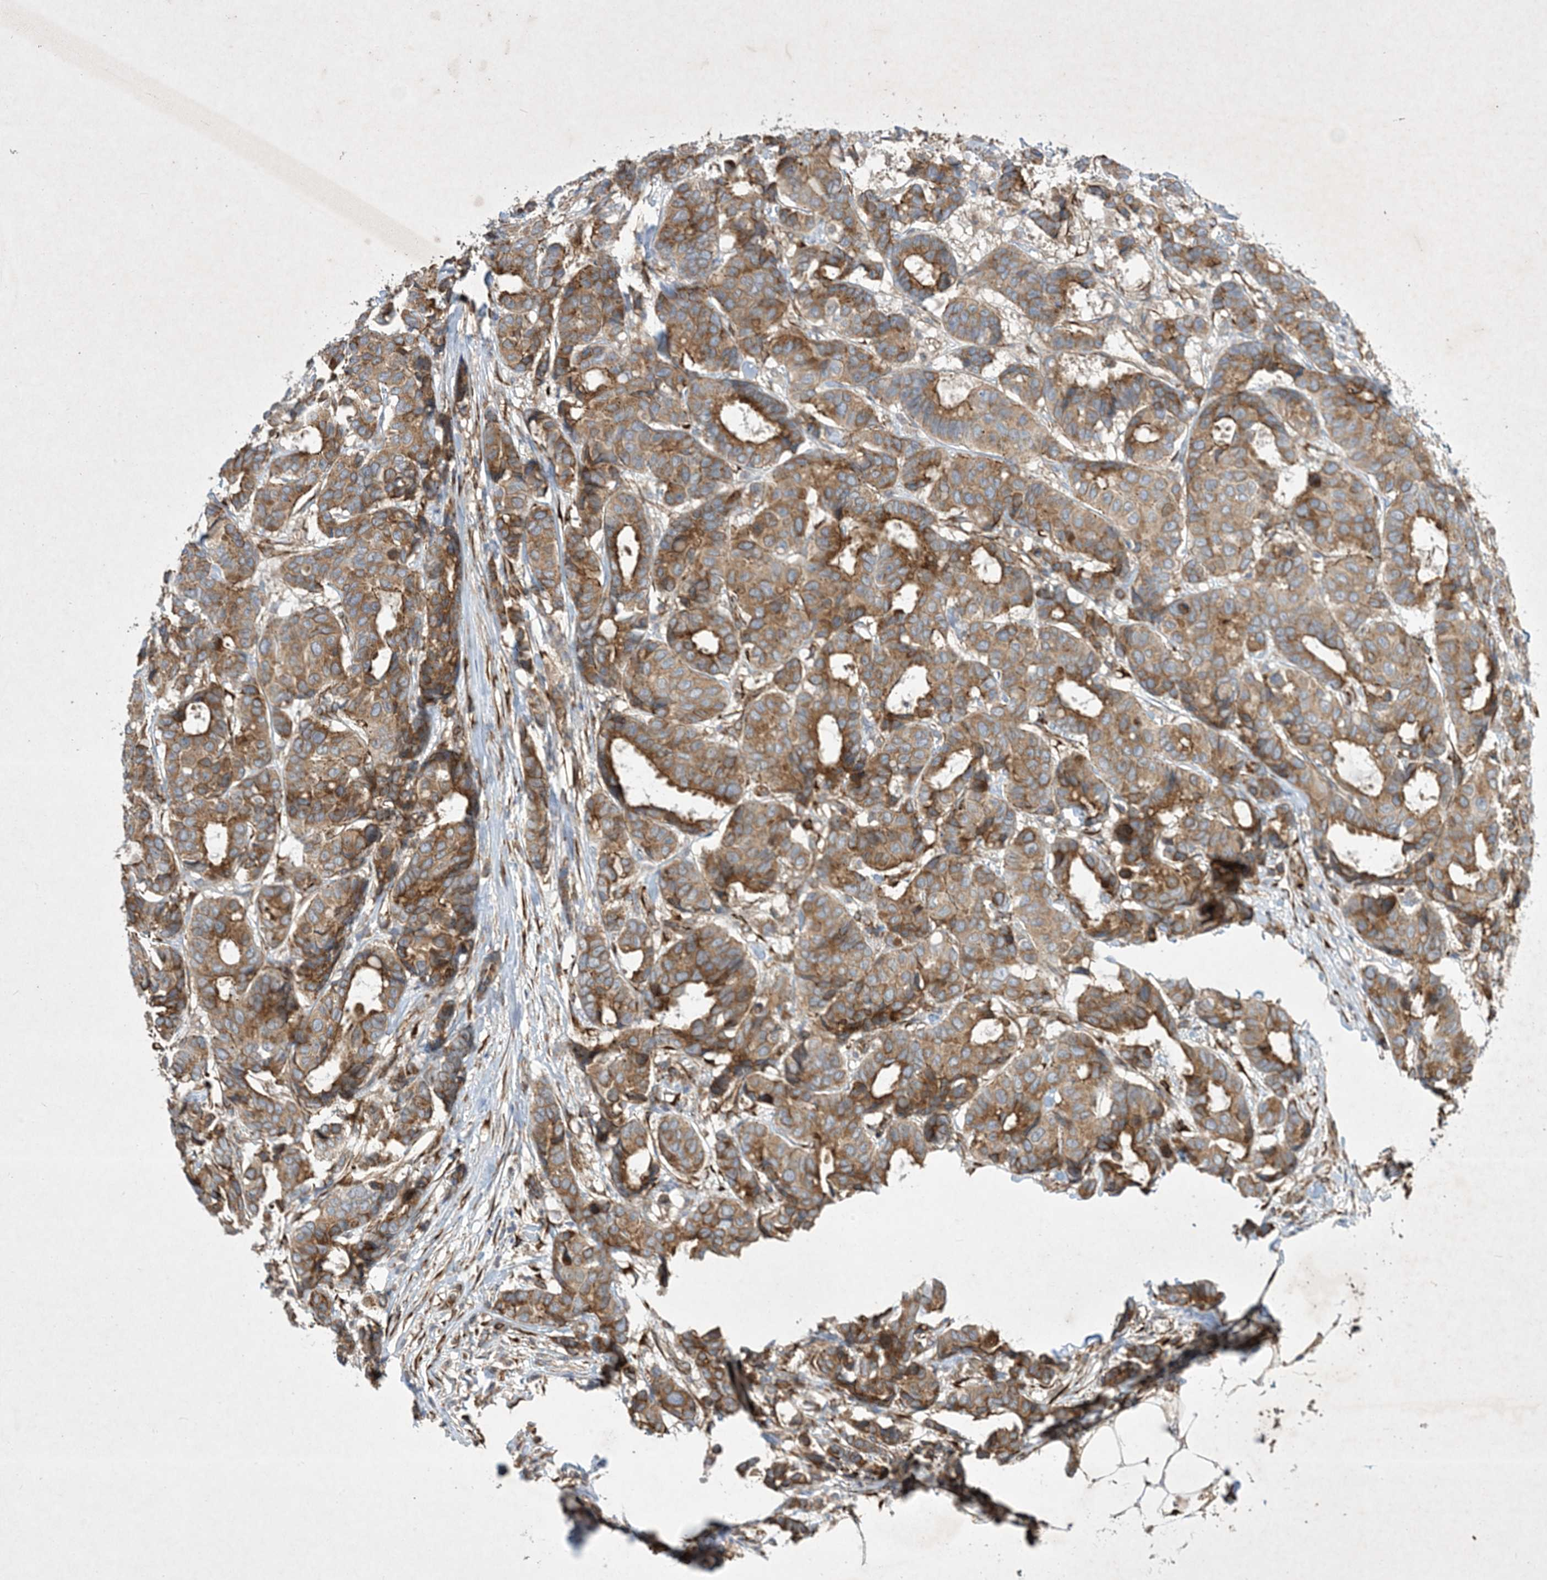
{"staining": {"intensity": "moderate", "quantity": ">75%", "location": "cytoplasmic/membranous"}, "tissue": "breast cancer", "cell_type": "Tumor cells", "image_type": "cancer", "snomed": [{"axis": "morphology", "description": "Duct carcinoma"}, {"axis": "topography", "description": "Breast"}], "caption": "Breast cancer stained for a protein demonstrates moderate cytoplasmic/membranous positivity in tumor cells.", "gene": "OTOP1", "patient": {"sex": "female", "age": 87}}